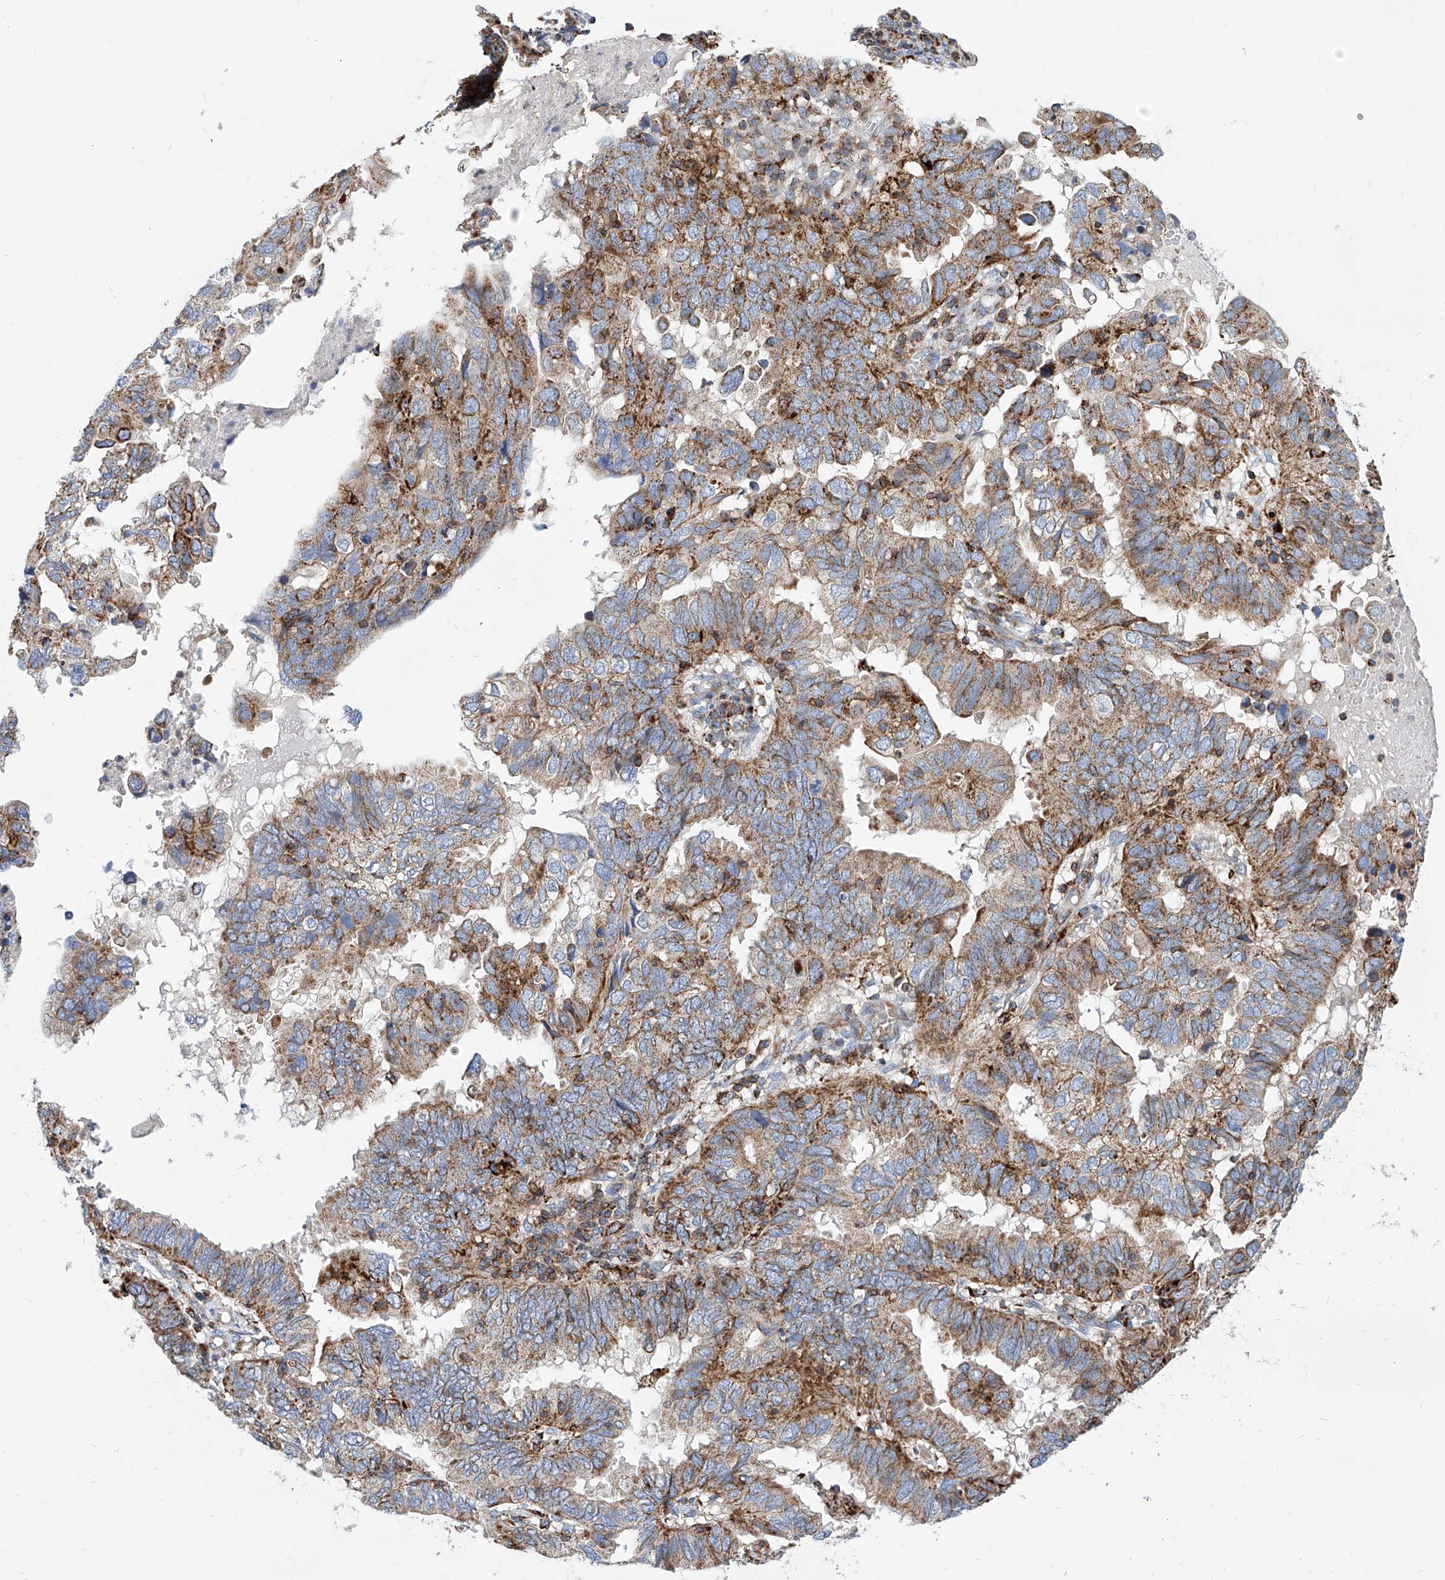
{"staining": {"intensity": "strong", "quantity": ">75%", "location": "cytoplasmic/membranous"}, "tissue": "endometrial cancer", "cell_type": "Tumor cells", "image_type": "cancer", "snomed": [{"axis": "morphology", "description": "Adenocarcinoma, NOS"}, {"axis": "topography", "description": "Uterus"}], "caption": "Adenocarcinoma (endometrial) stained with a protein marker reveals strong staining in tumor cells.", "gene": "CPNE5", "patient": {"sex": "female", "age": 77}}